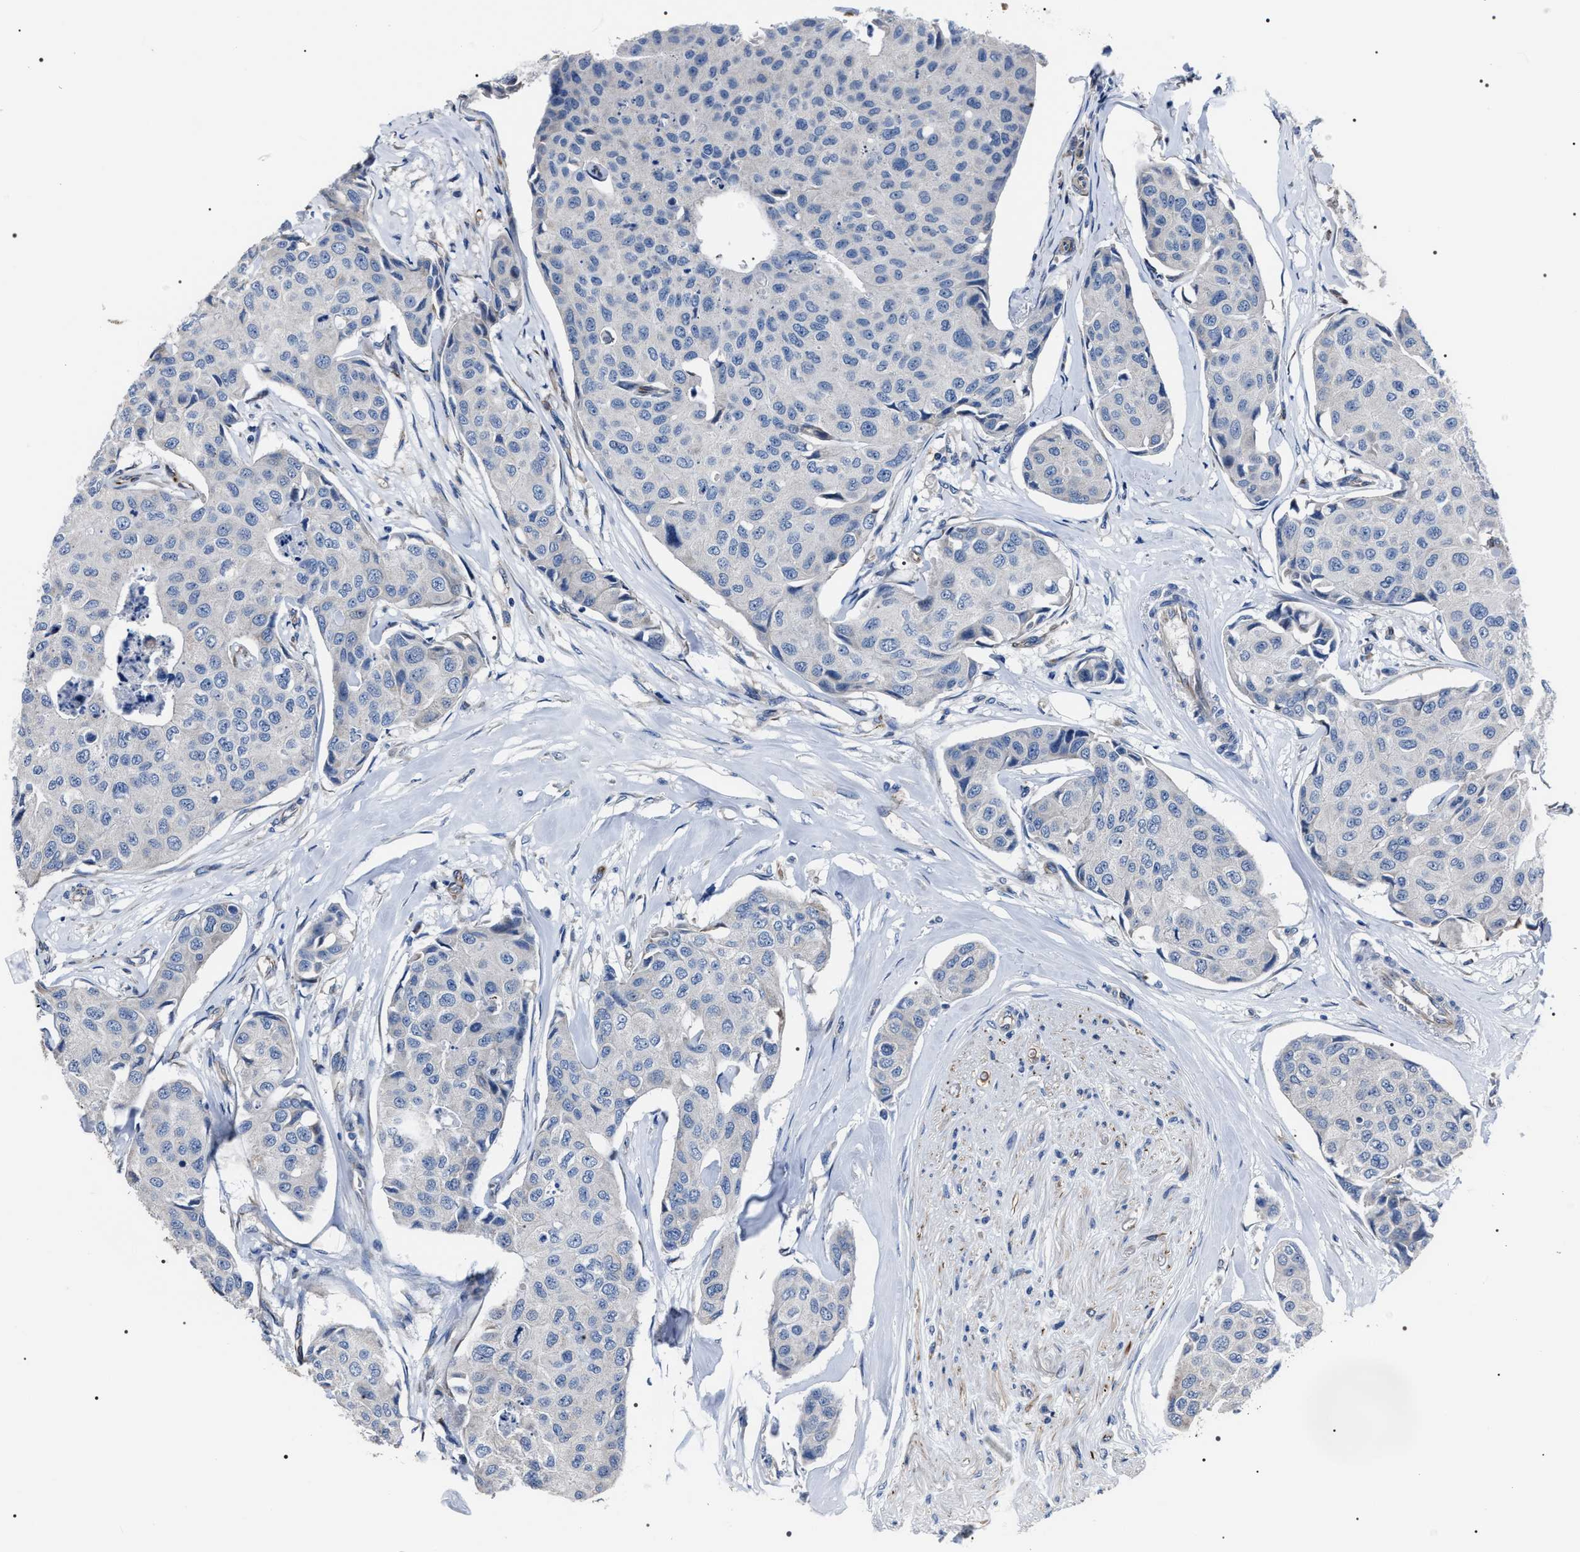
{"staining": {"intensity": "negative", "quantity": "none", "location": "none"}, "tissue": "breast cancer", "cell_type": "Tumor cells", "image_type": "cancer", "snomed": [{"axis": "morphology", "description": "Duct carcinoma"}, {"axis": "topography", "description": "Breast"}], "caption": "Micrograph shows no protein staining in tumor cells of breast cancer (invasive ductal carcinoma) tissue.", "gene": "PKD1L1", "patient": {"sex": "female", "age": 80}}